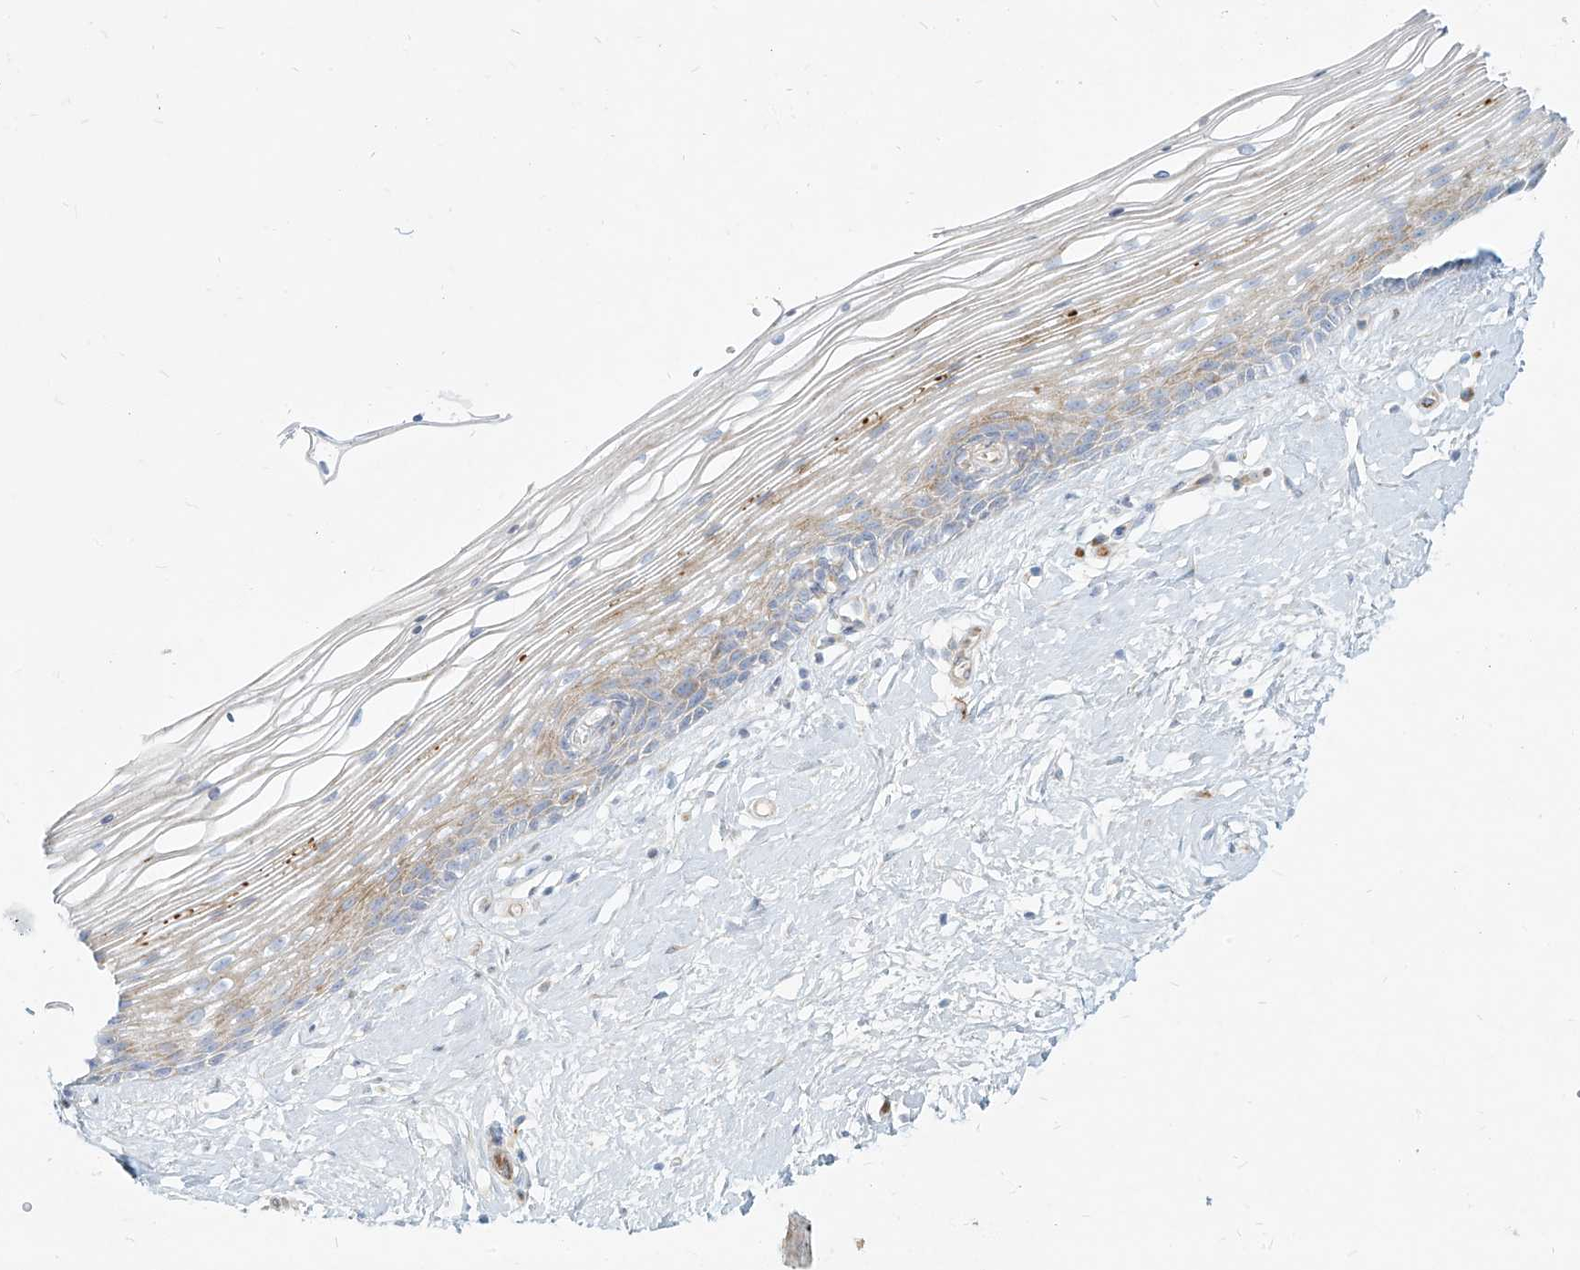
{"staining": {"intensity": "moderate", "quantity": "<25%", "location": "cytoplasmic/membranous"}, "tissue": "vagina", "cell_type": "Squamous epithelial cells", "image_type": "normal", "snomed": [{"axis": "morphology", "description": "Normal tissue, NOS"}, {"axis": "topography", "description": "Vagina"}], "caption": "Squamous epithelial cells reveal low levels of moderate cytoplasmic/membranous expression in about <25% of cells in normal human vagina. (DAB = brown stain, brightfield microscopy at high magnification).", "gene": "MTX2", "patient": {"sex": "female", "age": 46}}